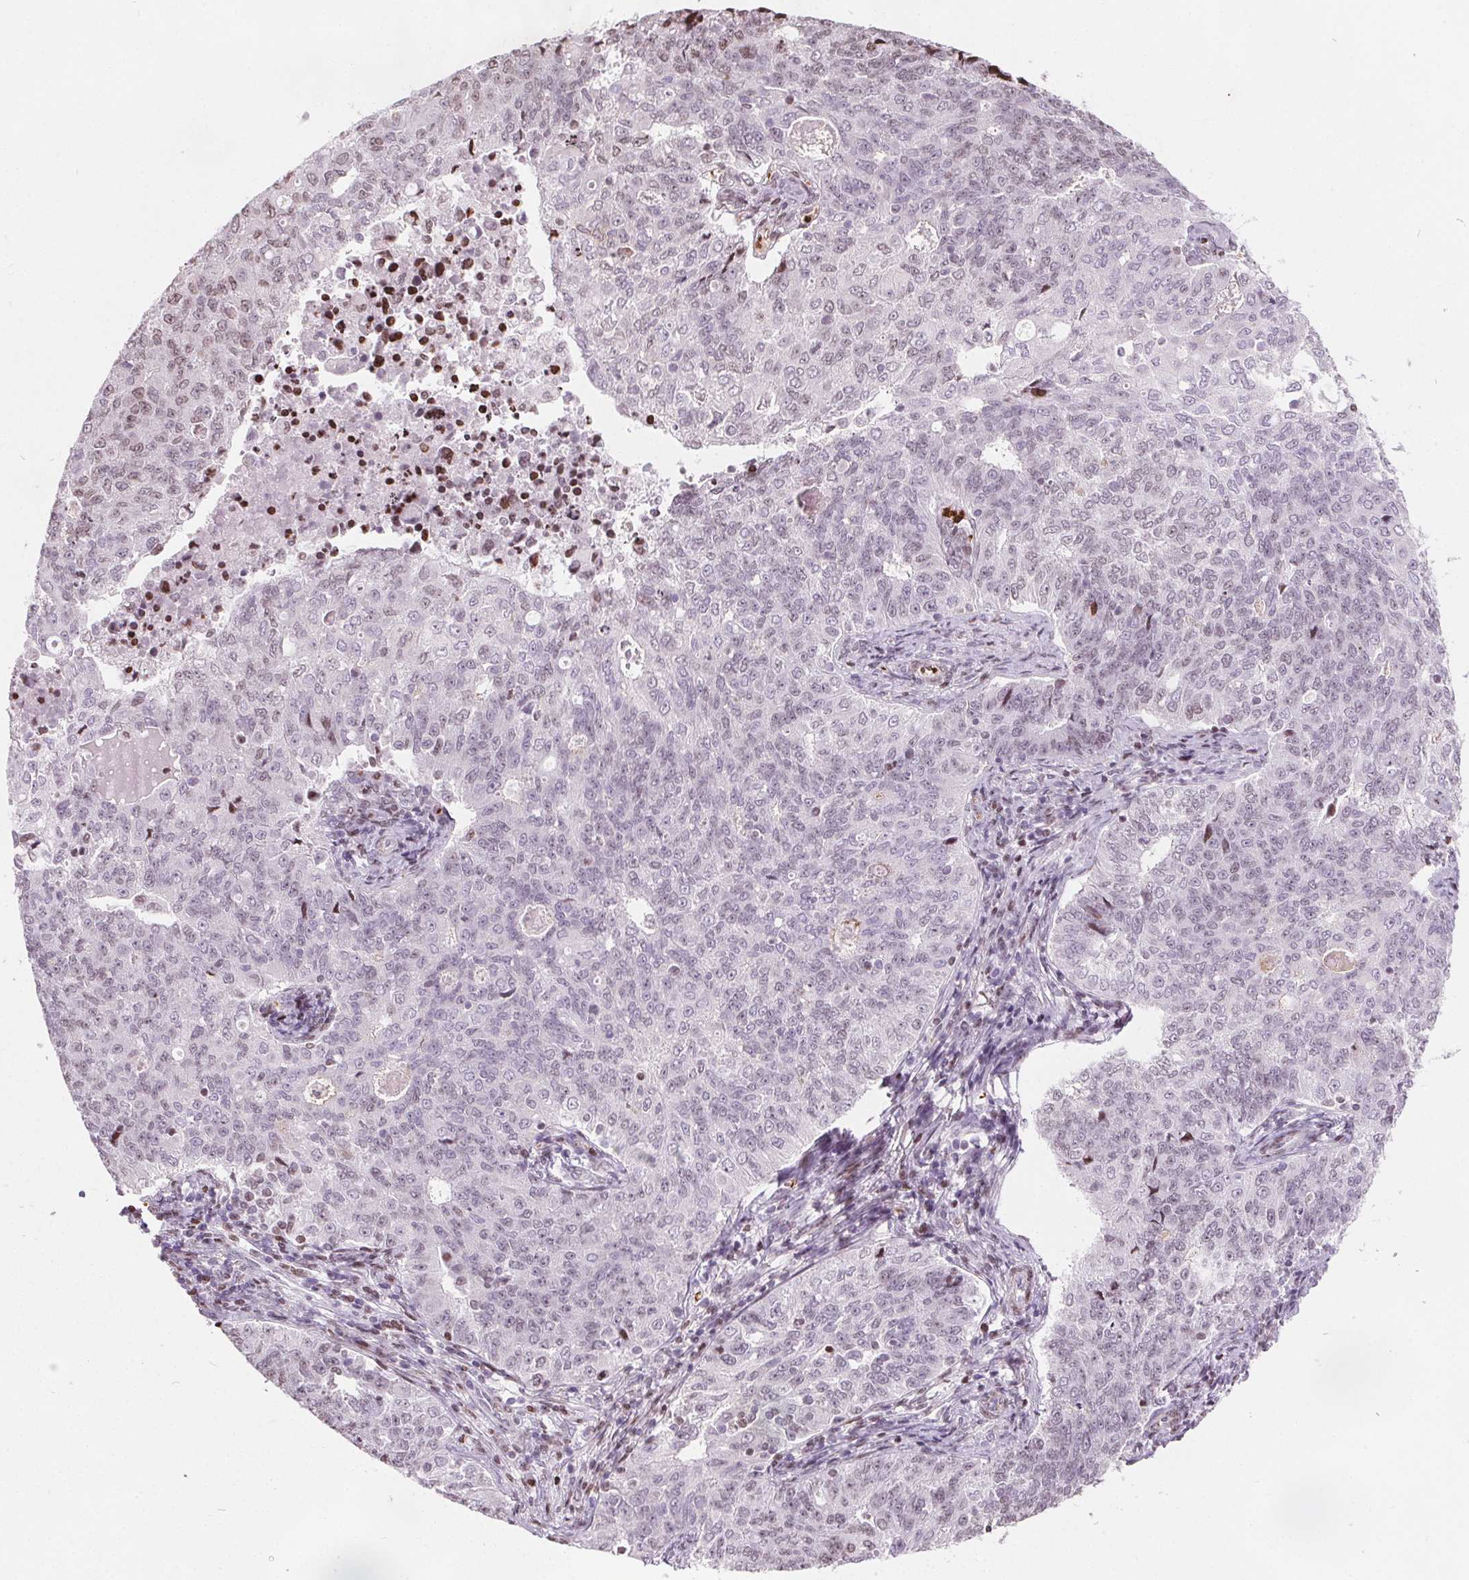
{"staining": {"intensity": "weak", "quantity": "<25%", "location": "nuclear"}, "tissue": "endometrial cancer", "cell_type": "Tumor cells", "image_type": "cancer", "snomed": [{"axis": "morphology", "description": "Adenocarcinoma, NOS"}, {"axis": "topography", "description": "Endometrium"}], "caption": "Protein analysis of endometrial cancer (adenocarcinoma) displays no significant staining in tumor cells.", "gene": "ISLR2", "patient": {"sex": "female", "age": 43}}